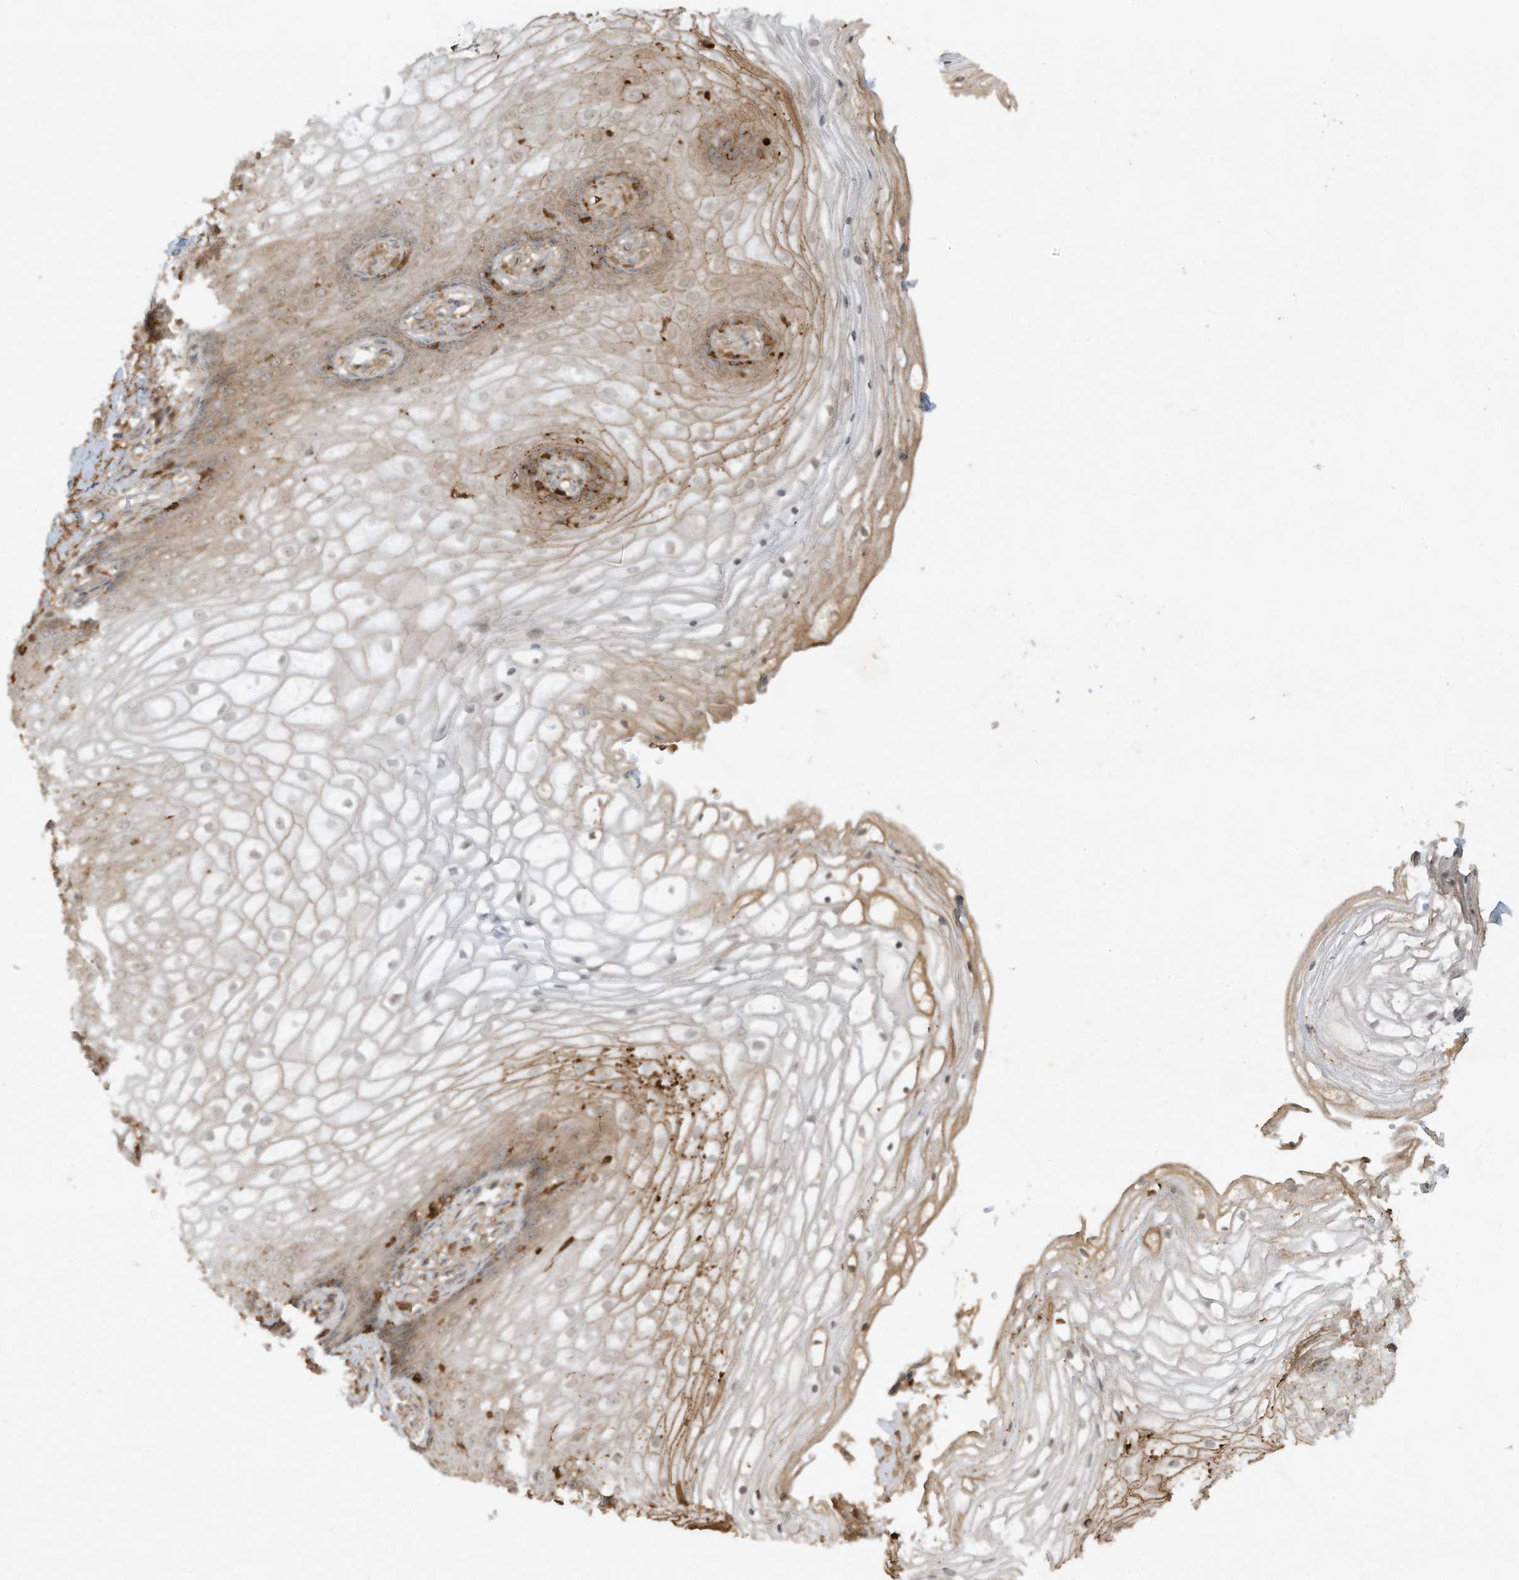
{"staining": {"intensity": "moderate", "quantity": "<25%", "location": "cytoplasmic/membranous"}, "tissue": "vagina", "cell_type": "Squamous epithelial cells", "image_type": "normal", "snomed": [{"axis": "morphology", "description": "Normal tissue, NOS"}, {"axis": "topography", "description": "Vagina"}], "caption": "High-magnification brightfield microscopy of normal vagina stained with DAB (brown) and counterstained with hematoxylin (blue). squamous epithelial cells exhibit moderate cytoplasmic/membranous staining is seen in about<25% of cells.", "gene": "FETUB", "patient": {"sex": "female", "age": 60}}